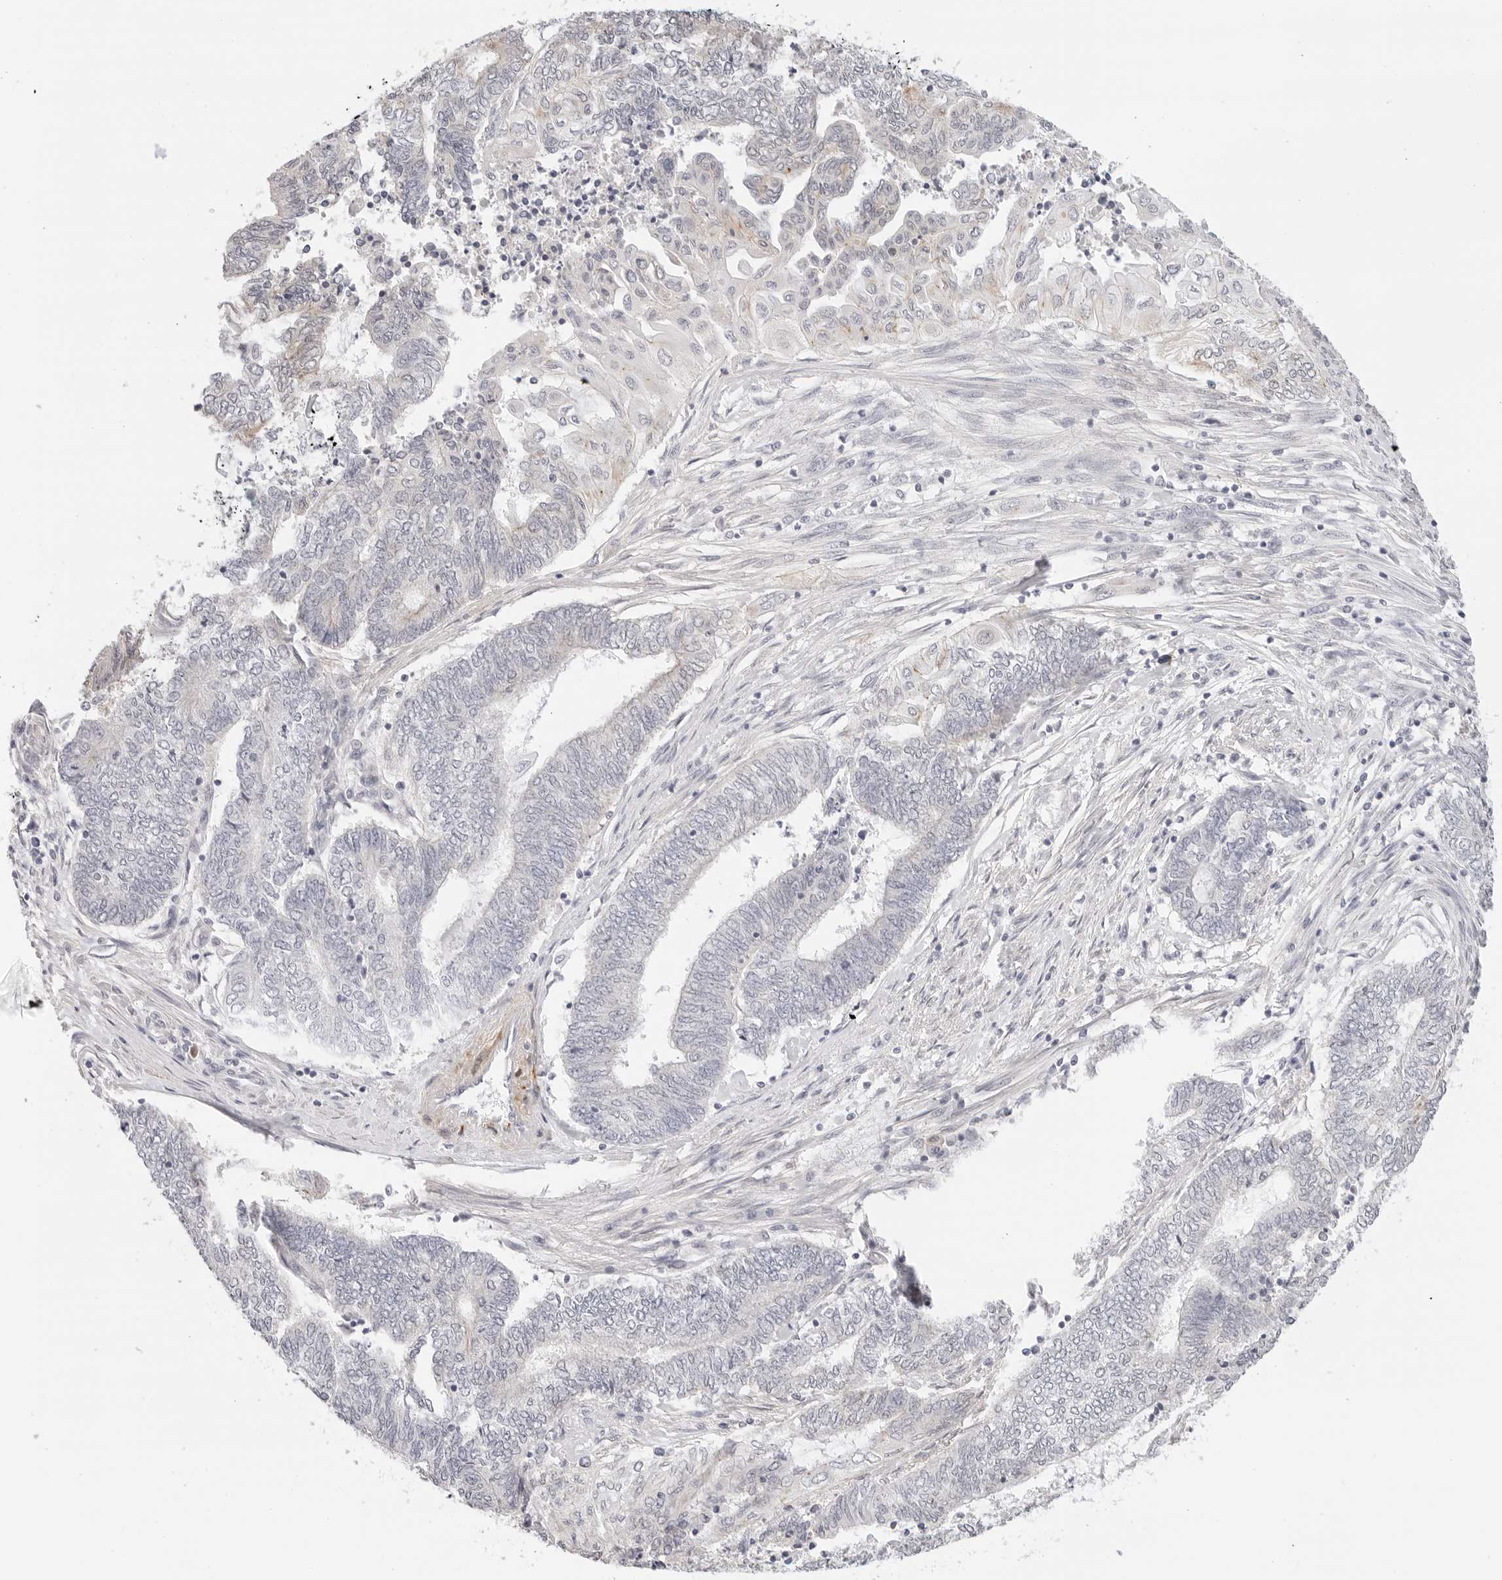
{"staining": {"intensity": "negative", "quantity": "none", "location": "none"}, "tissue": "endometrial cancer", "cell_type": "Tumor cells", "image_type": "cancer", "snomed": [{"axis": "morphology", "description": "Adenocarcinoma, NOS"}, {"axis": "topography", "description": "Uterus"}, {"axis": "topography", "description": "Endometrium"}], "caption": "IHC of human endometrial cancer (adenocarcinoma) exhibits no expression in tumor cells.", "gene": "PCDH19", "patient": {"sex": "female", "age": 70}}